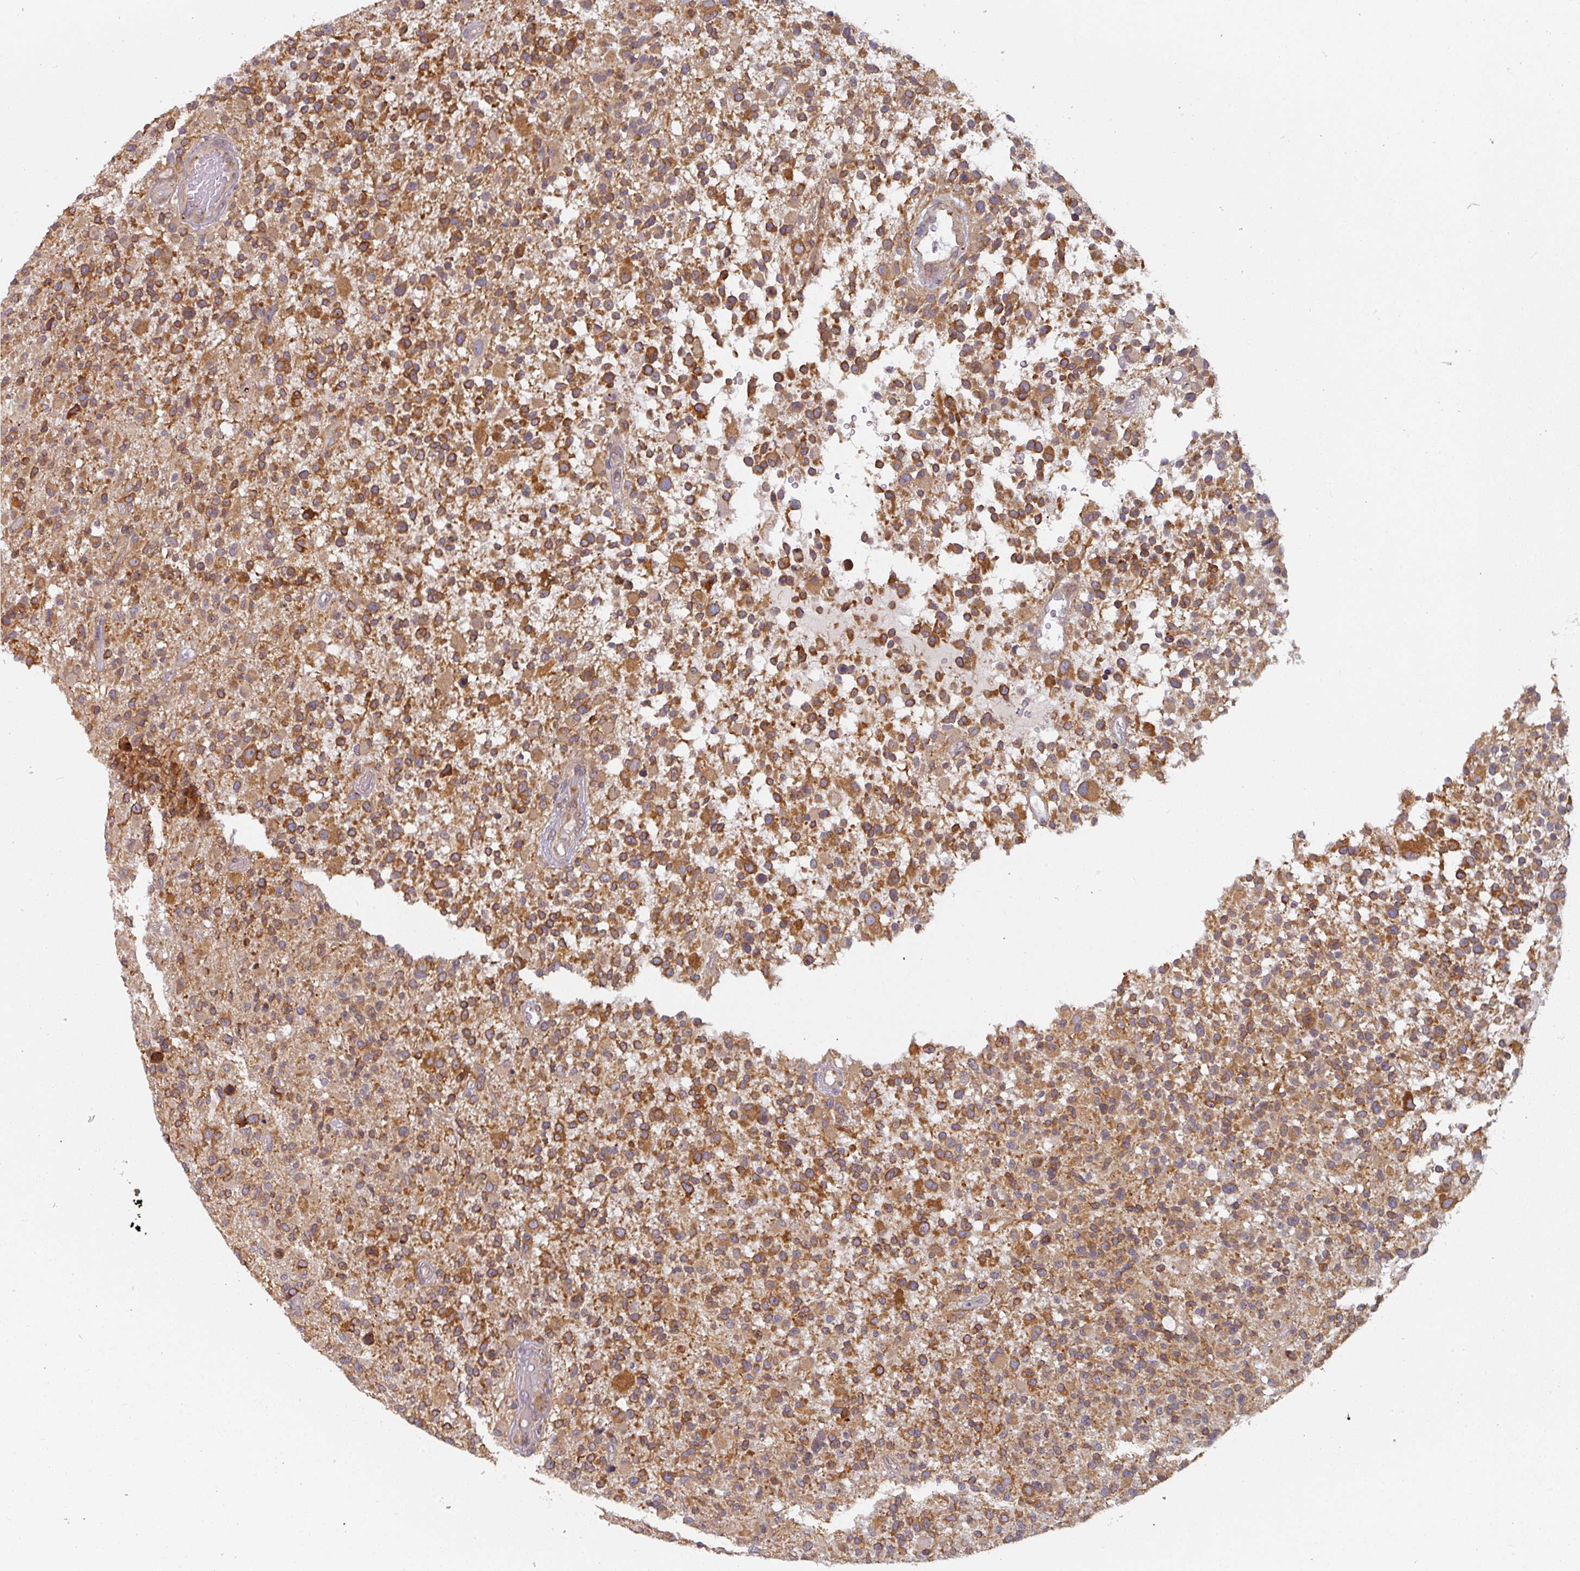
{"staining": {"intensity": "strong", "quantity": ">75%", "location": "cytoplasmic/membranous"}, "tissue": "glioma", "cell_type": "Tumor cells", "image_type": "cancer", "snomed": [{"axis": "morphology", "description": "Glioma, malignant, High grade"}, {"axis": "morphology", "description": "Glioblastoma, NOS"}, {"axis": "topography", "description": "Brain"}], "caption": "Tumor cells display strong cytoplasmic/membranous positivity in approximately >75% of cells in glioblastoma.", "gene": "TAPT1", "patient": {"sex": "male", "age": 60}}